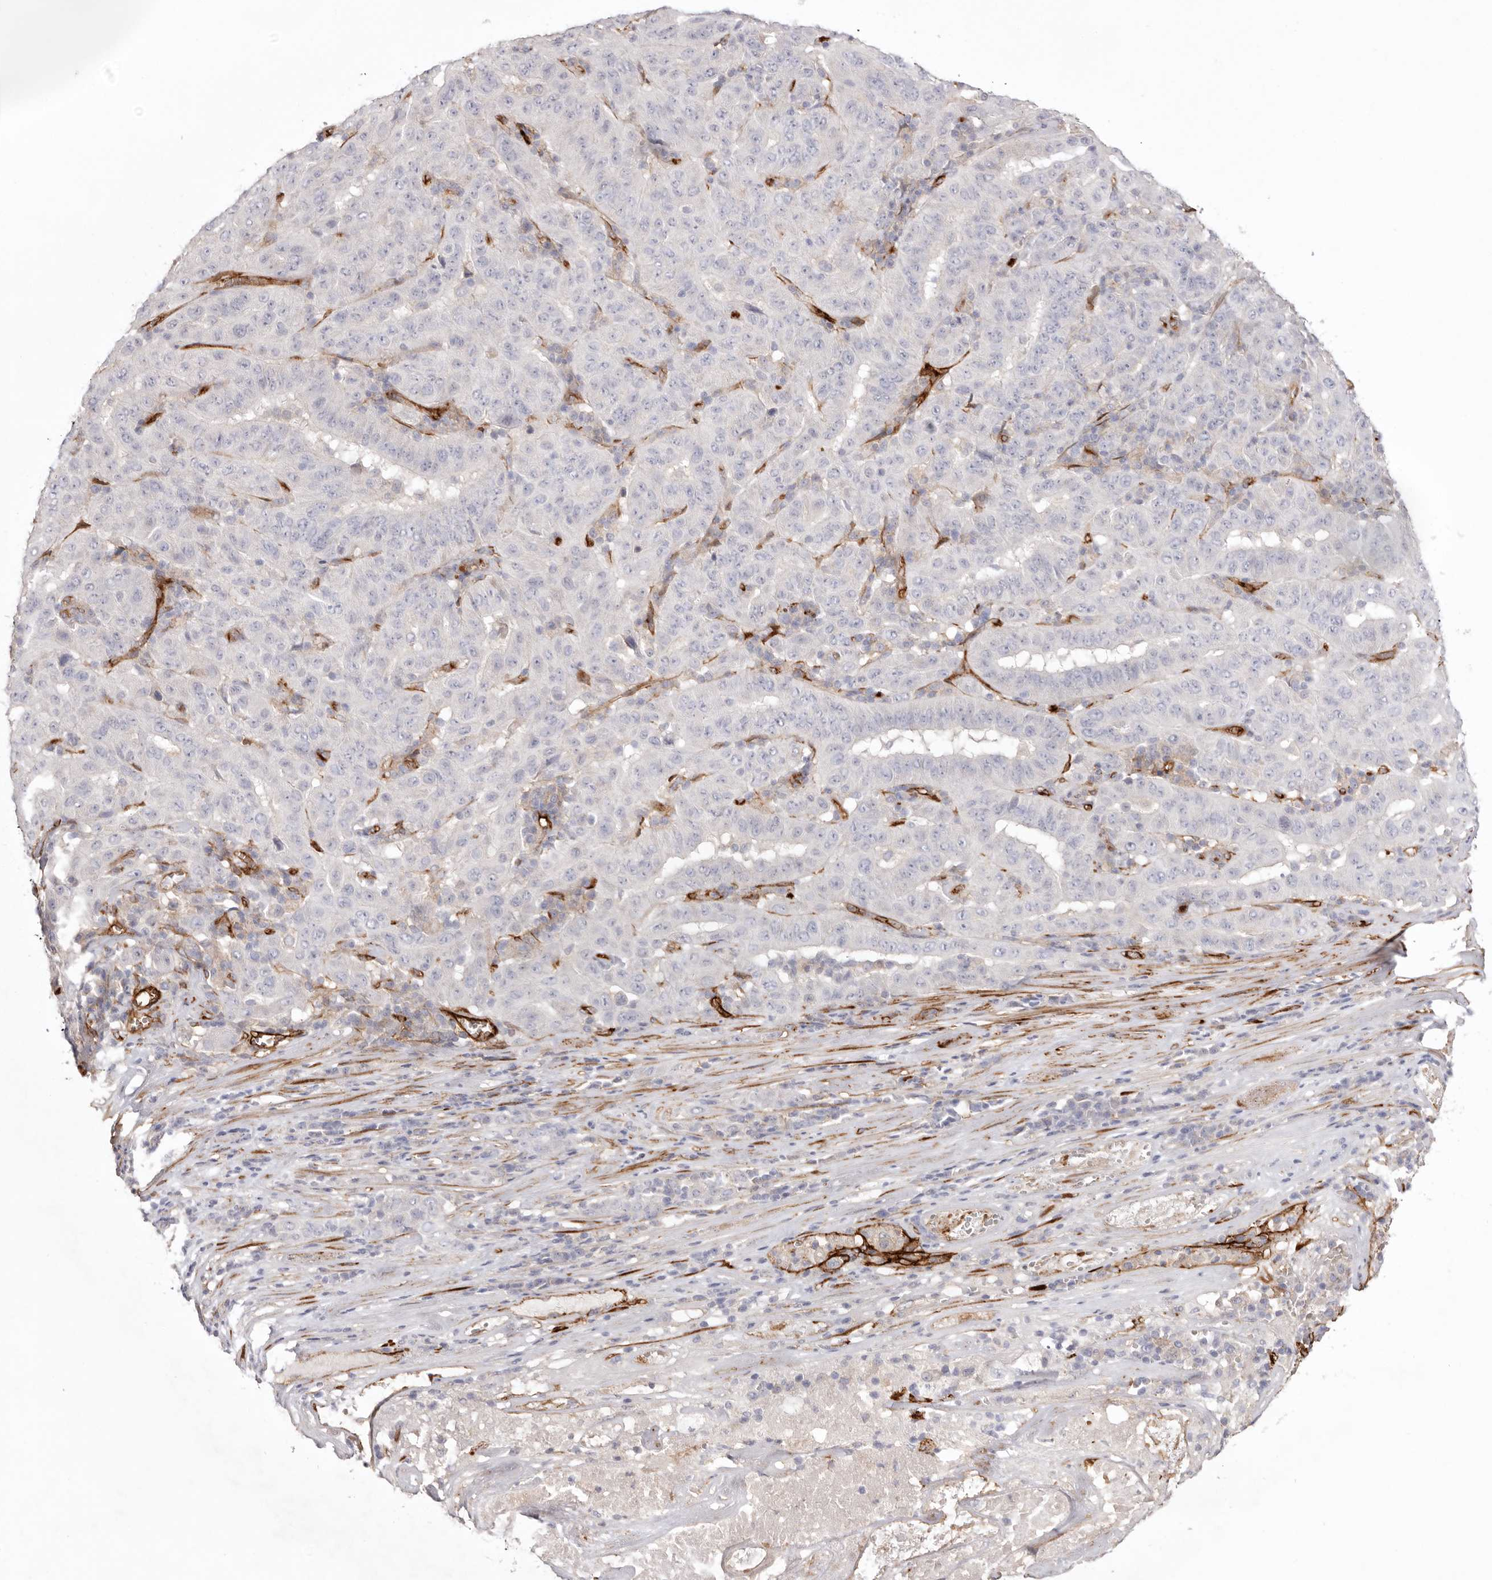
{"staining": {"intensity": "negative", "quantity": "none", "location": "none"}, "tissue": "pancreatic cancer", "cell_type": "Tumor cells", "image_type": "cancer", "snomed": [{"axis": "morphology", "description": "Adenocarcinoma, NOS"}, {"axis": "topography", "description": "Pancreas"}], "caption": "Immunohistochemistry histopathology image of neoplastic tissue: human pancreatic adenocarcinoma stained with DAB reveals no significant protein expression in tumor cells.", "gene": "LRRC66", "patient": {"sex": "male", "age": 63}}